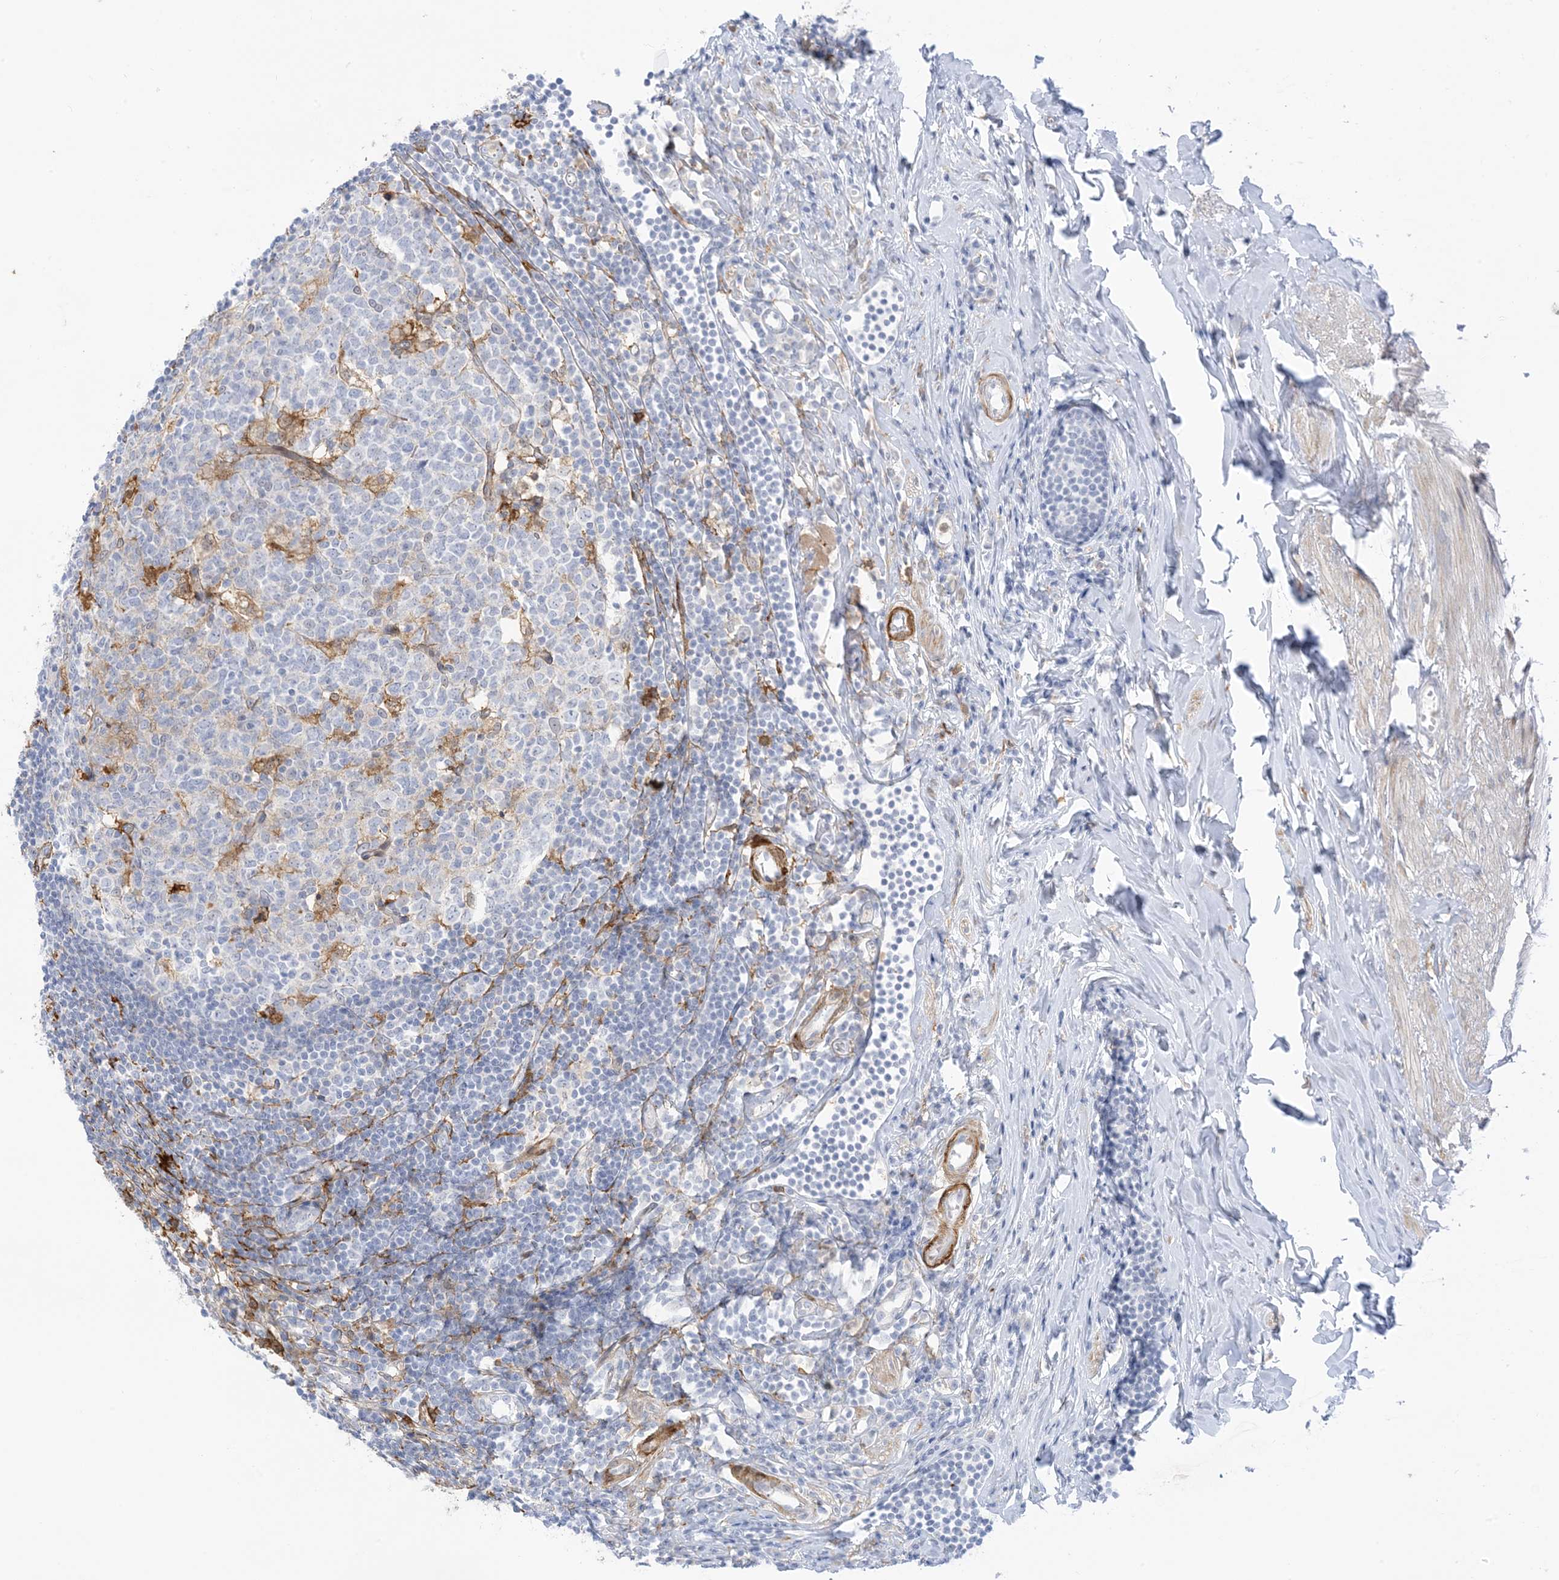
{"staining": {"intensity": "negative", "quantity": "none", "location": "none"}, "tissue": "appendix", "cell_type": "Glandular cells", "image_type": "normal", "snomed": [{"axis": "morphology", "description": "Normal tissue, NOS"}, {"axis": "topography", "description": "Appendix"}], "caption": "Protein analysis of unremarkable appendix shows no significant positivity in glandular cells. Nuclei are stained in blue.", "gene": "ICMT", "patient": {"sex": "female", "age": 54}}